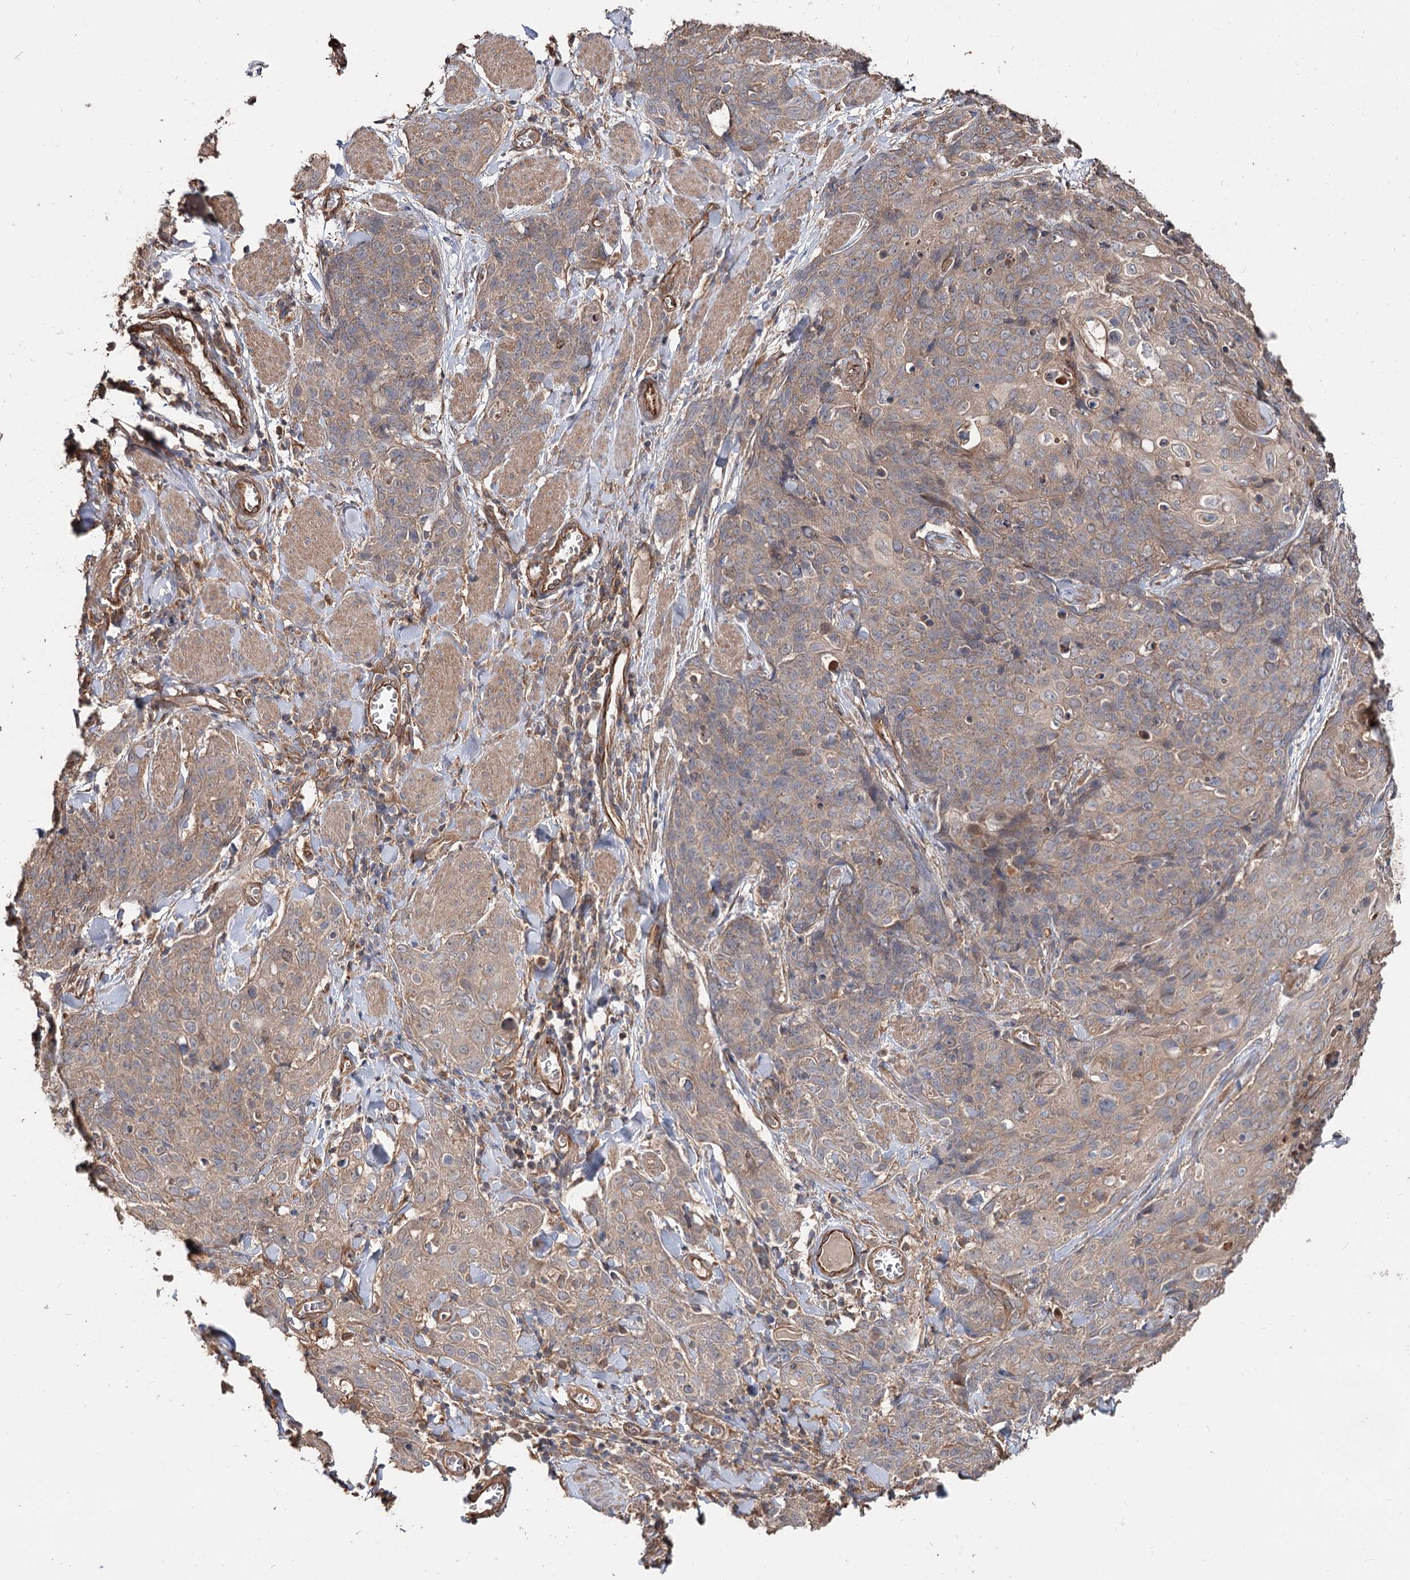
{"staining": {"intensity": "weak", "quantity": ">75%", "location": "cytoplasmic/membranous"}, "tissue": "skin cancer", "cell_type": "Tumor cells", "image_type": "cancer", "snomed": [{"axis": "morphology", "description": "Squamous cell carcinoma, NOS"}, {"axis": "topography", "description": "Skin"}, {"axis": "topography", "description": "Vulva"}], "caption": "A micrograph showing weak cytoplasmic/membranous expression in about >75% of tumor cells in skin cancer, as visualized by brown immunohistochemical staining.", "gene": "SPART", "patient": {"sex": "female", "age": 85}}